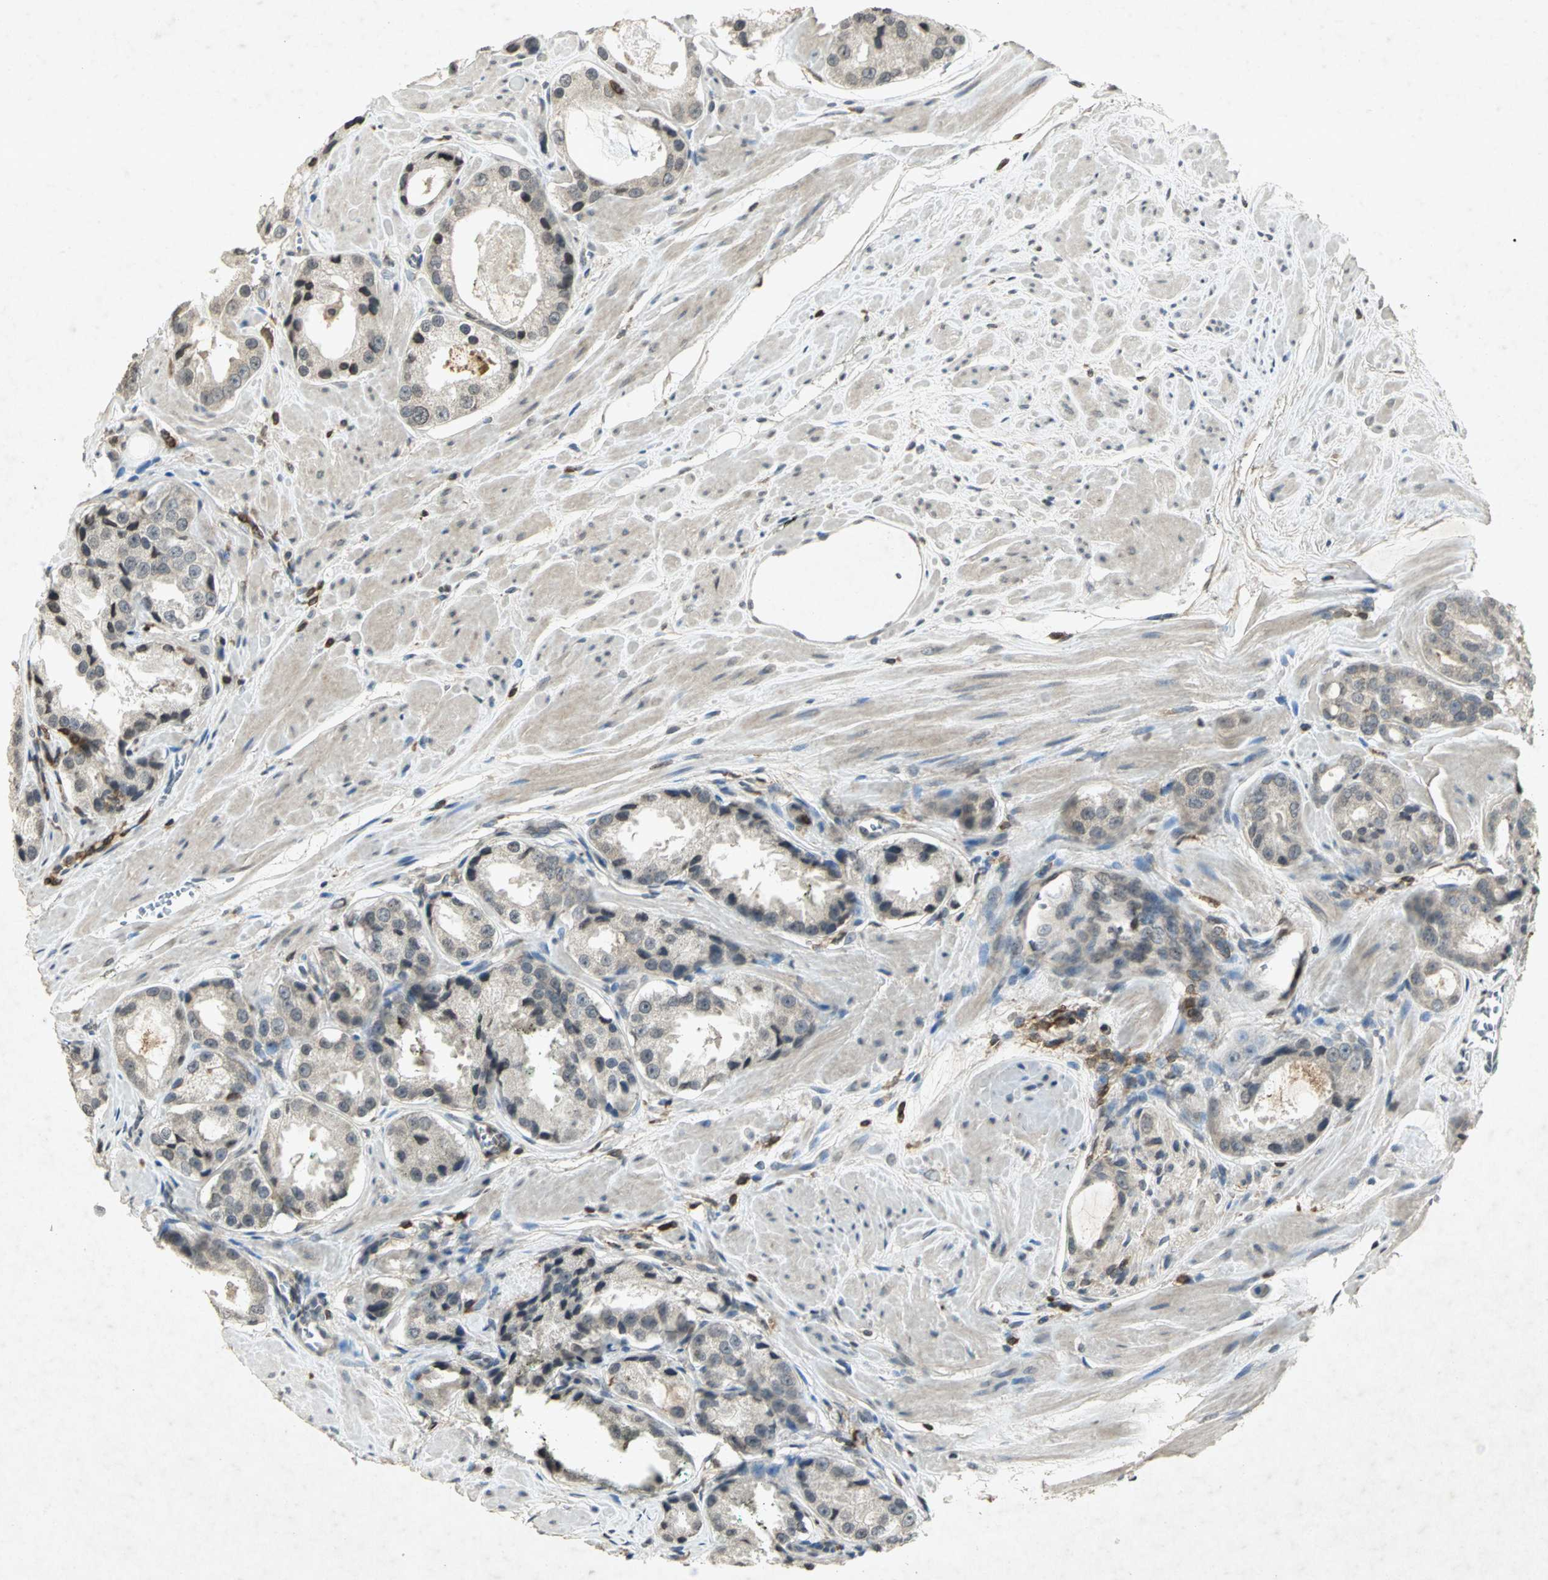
{"staining": {"intensity": "negative", "quantity": "none", "location": "none"}, "tissue": "prostate cancer", "cell_type": "Tumor cells", "image_type": "cancer", "snomed": [{"axis": "morphology", "description": "Adenocarcinoma, Medium grade"}, {"axis": "topography", "description": "Prostate"}], "caption": "This image is of prostate adenocarcinoma (medium-grade) stained with immunohistochemistry to label a protein in brown with the nuclei are counter-stained blue. There is no expression in tumor cells.", "gene": "IL16", "patient": {"sex": "male", "age": 60}}